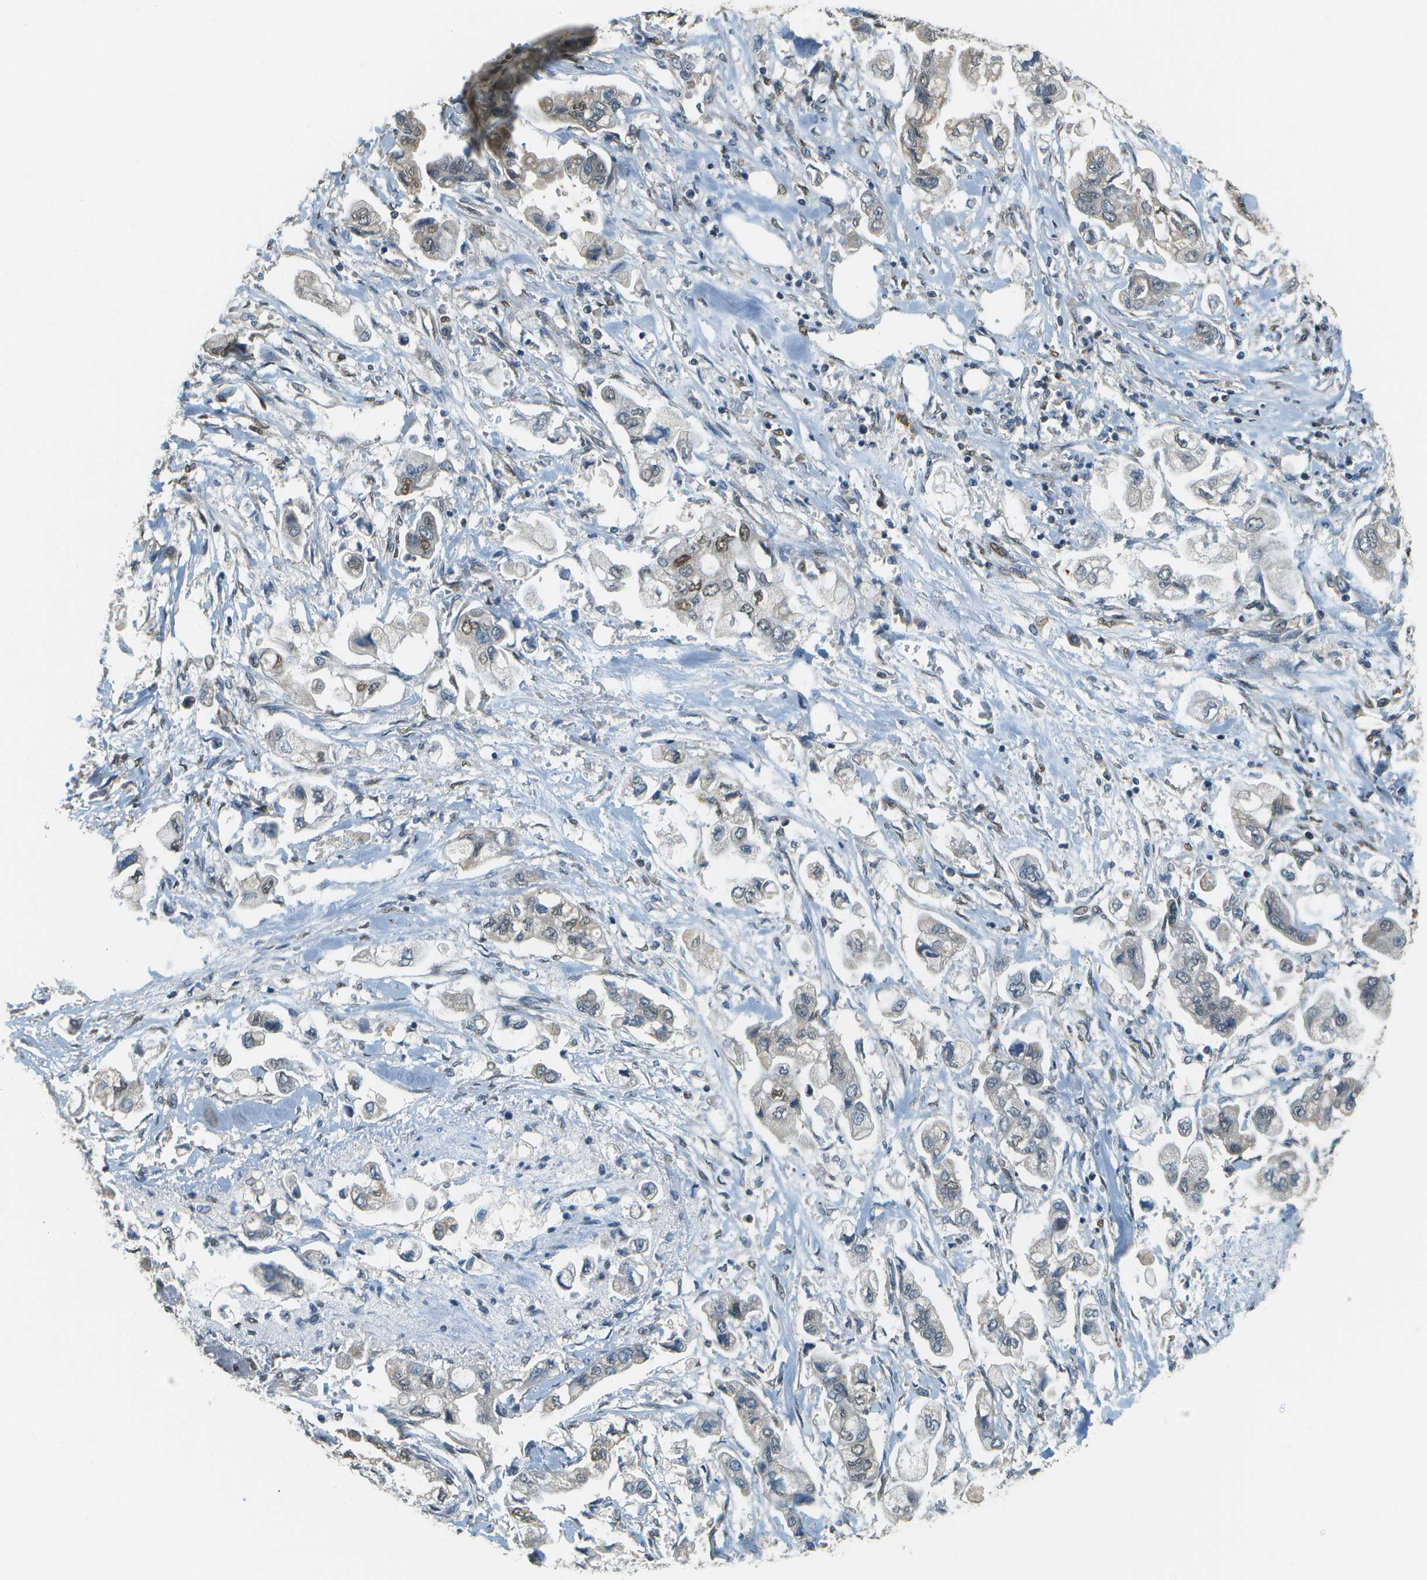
{"staining": {"intensity": "weak", "quantity": "<25%", "location": "nuclear"}, "tissue": "stomach cancer", "cell_type": "Tumor cells", "image_type": "cancer", "snomed": [{"axis": "morphology", "description": "Adenocarcinoma, NOS"}, {"axis": "topography", "description": "Stomach"}], "caption": "Immunohistochemical staining of stomach adenocarcinoma reveals no significant positivity in tumor cells. (Brightfield microscopy of DAB (3,3'-diaminobenzidine) immunohistochemistry (IHC) at high magnification).", "gene": "ABL2", "patient": {"sex": "male", "age": 62}}